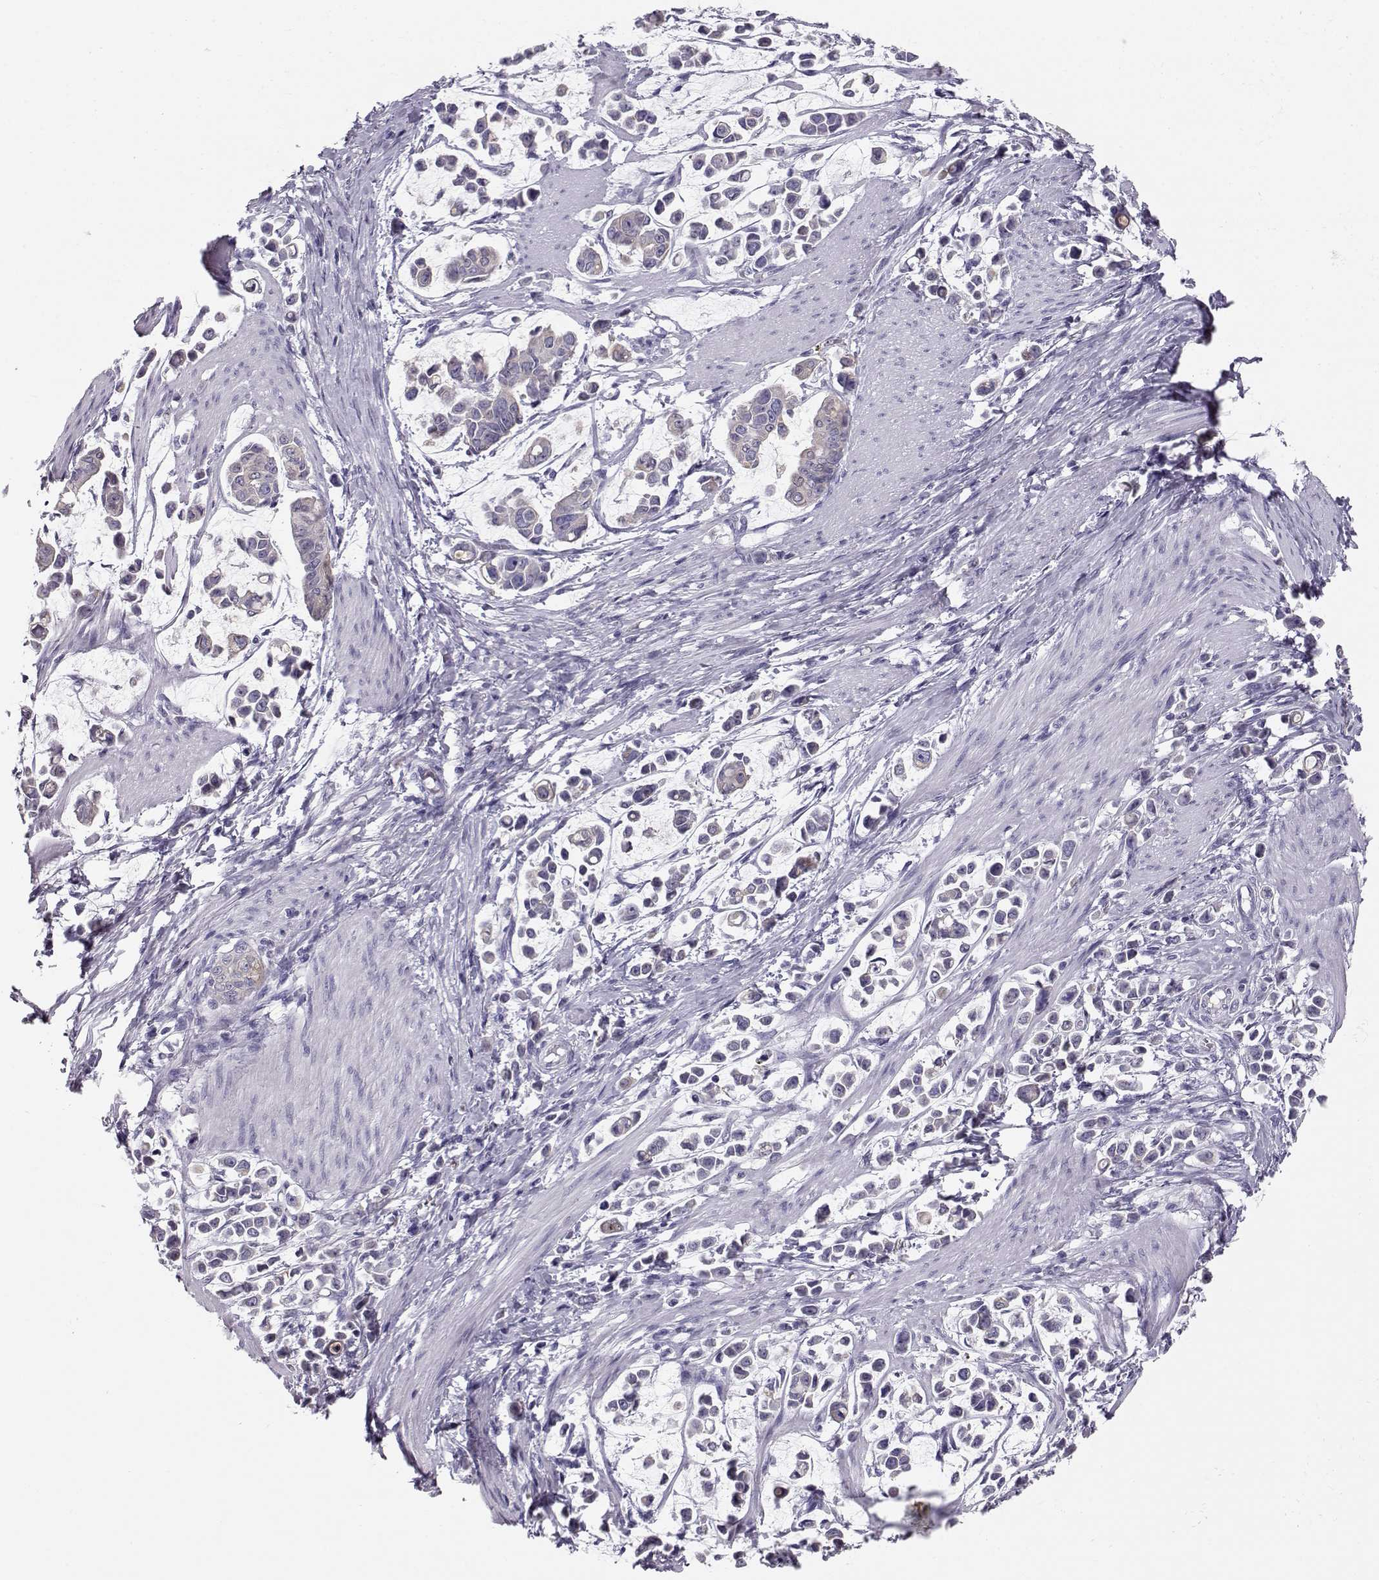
{"staining": {"intensity": "negative", "quantity": "none", "location": "none"}, "tissue": "stomach cancer", "cell_type": "Tumor cells", "image_type": "cancer", "snomed": [{"axis": "morphology", "description": "Adenocarcinoma, NOS"}, {"axis": "topography", "description": "Stomach"}], "caption": "Immunohistochemistry (IHC) of human stomach adenocarcinoma shows no positivity in tumor cells.", "gene": "GPR26", "patient": {"sex": "male", "age": 82}}